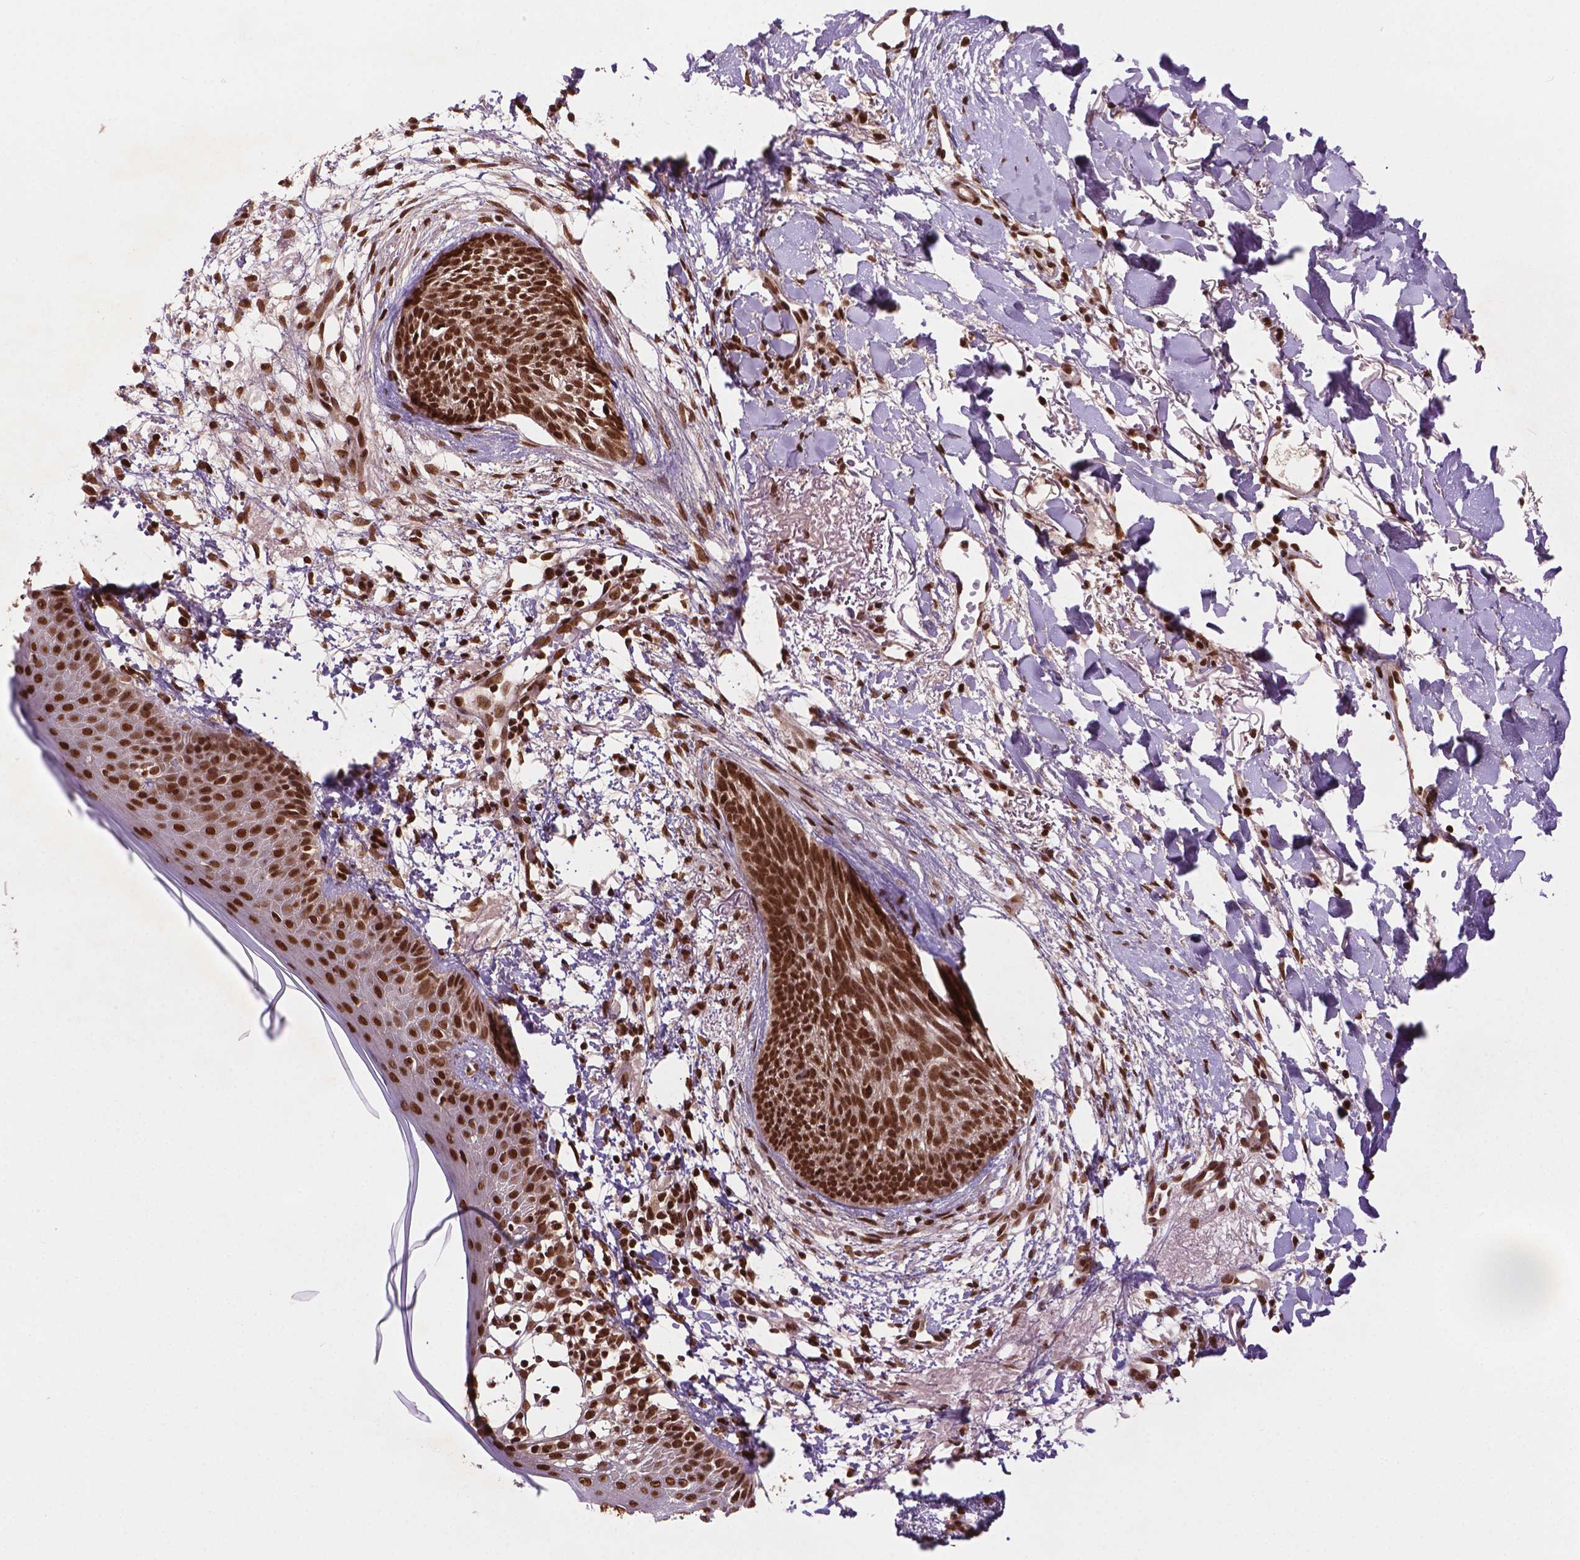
{"staining": {"intensity": "strong", "quantity": ">75%", "location": "nuclear"}, "tissue": "skin cancer", "cell_type": "Tumor cells", "image_type": "cancer", "snomed": [{"axis": "morphology", "description": "Normal tissue, NOS"}, {"axis": "morphology", "description": "Basal cell carcinoma"}, {"axis": "topography", "description": "Skin"}], "caption": "IHC (DAB (3,3'-diaminobenzidine)) staining of human basal cell carcinoma (skin) shows strong nuclear protein positivity in approximately >75% of tumor cells.", "gene": "SIRT6", "patient": {"sex": "male", "age": 84}}